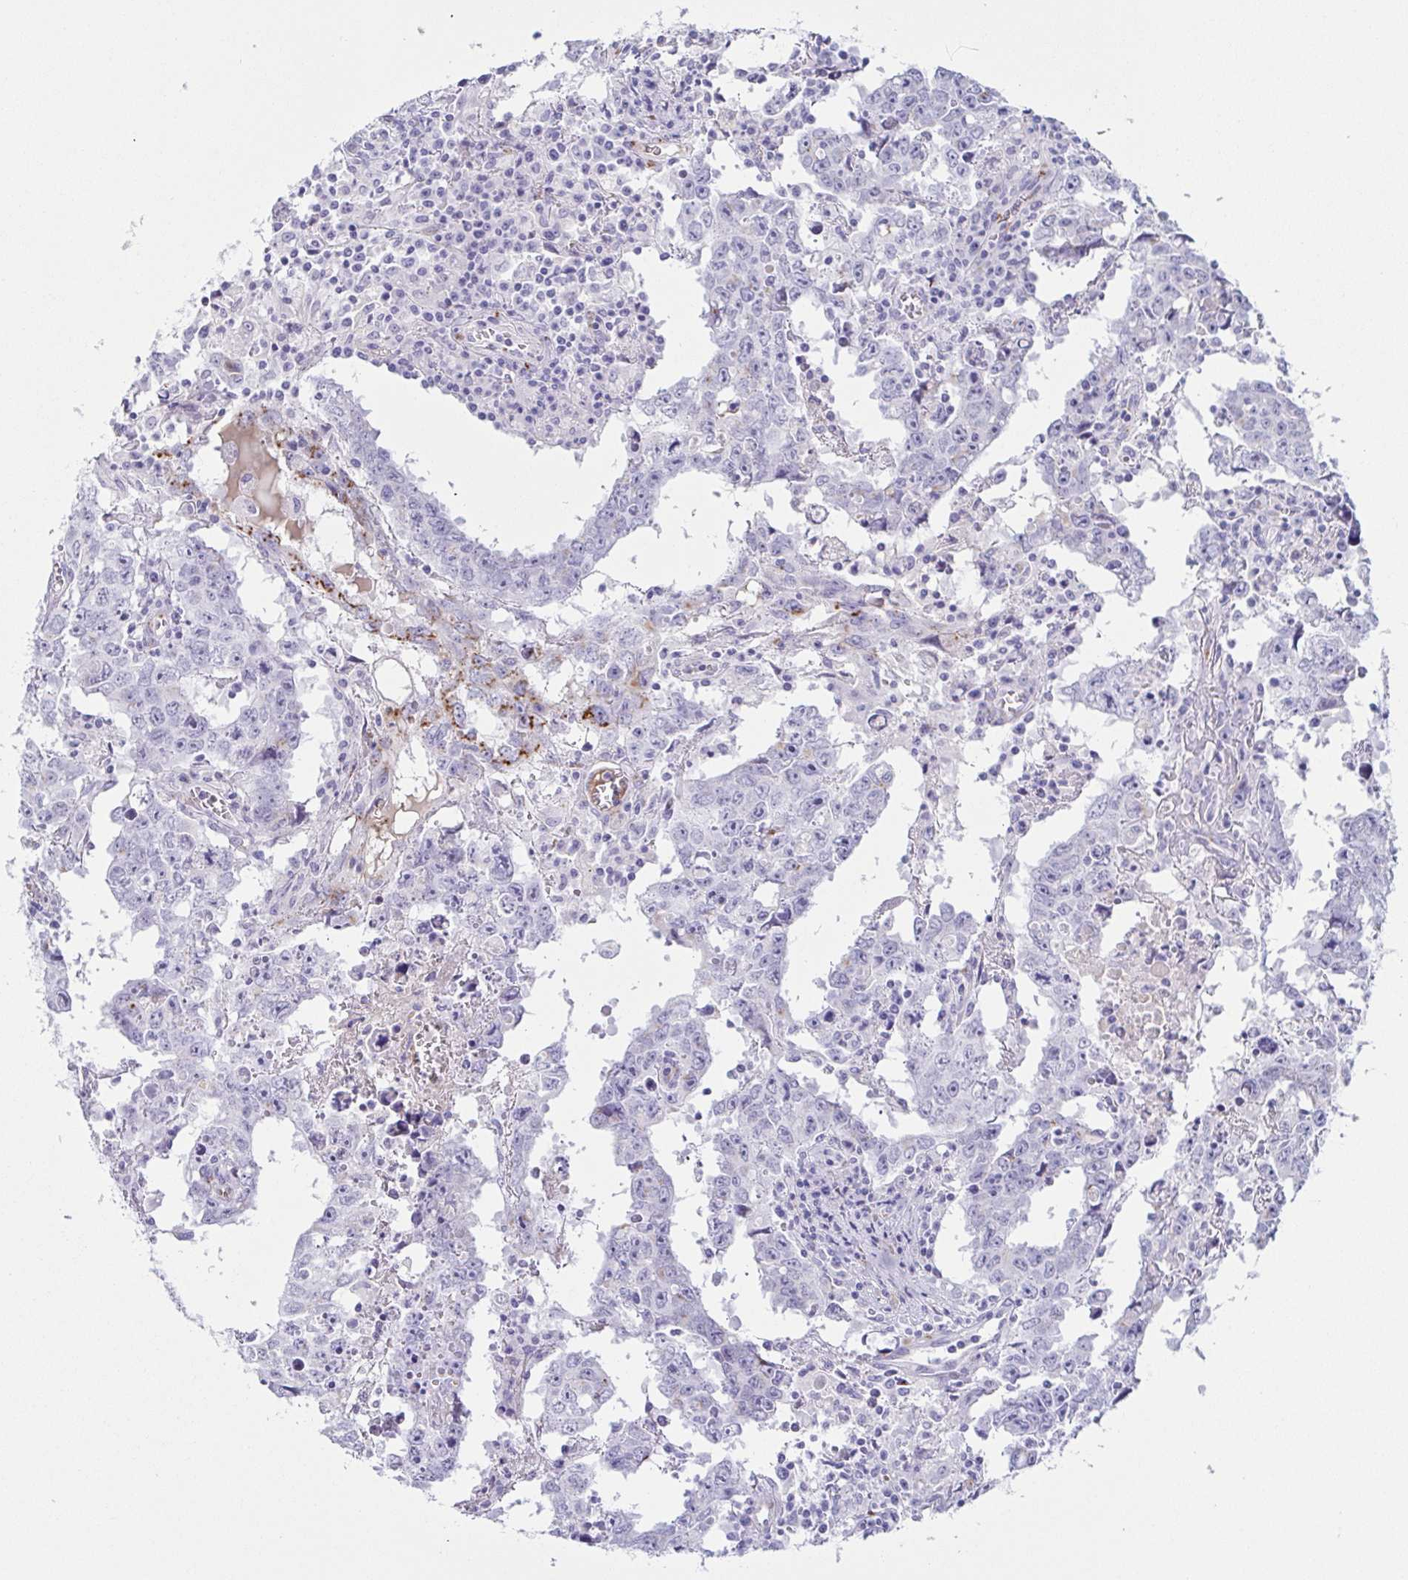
{"staining": {"intensity": "negative", "quantity": "none", "location": "none"}, "tissue": "testis cancer", "cell_type": "Tumor cells", "image_type": "cancer", "snomed": [{"axis": "morphology", "description": "Carcinoma, Embryonal, NOS"}, {"axis": "topography", "description": "Testis"}], "caption": "Tumor cells are negative for protein expression in human embryonal carcinoma (testis). Brightfield microscopy of immunohistochemistry stained with DAB (3,3'-diaminobenzidine) (brown) and hematoxylin (blue), captured at high magnification.", "gene": "LDLRAD1", "patient": {"sex": "male", "age": 22}}